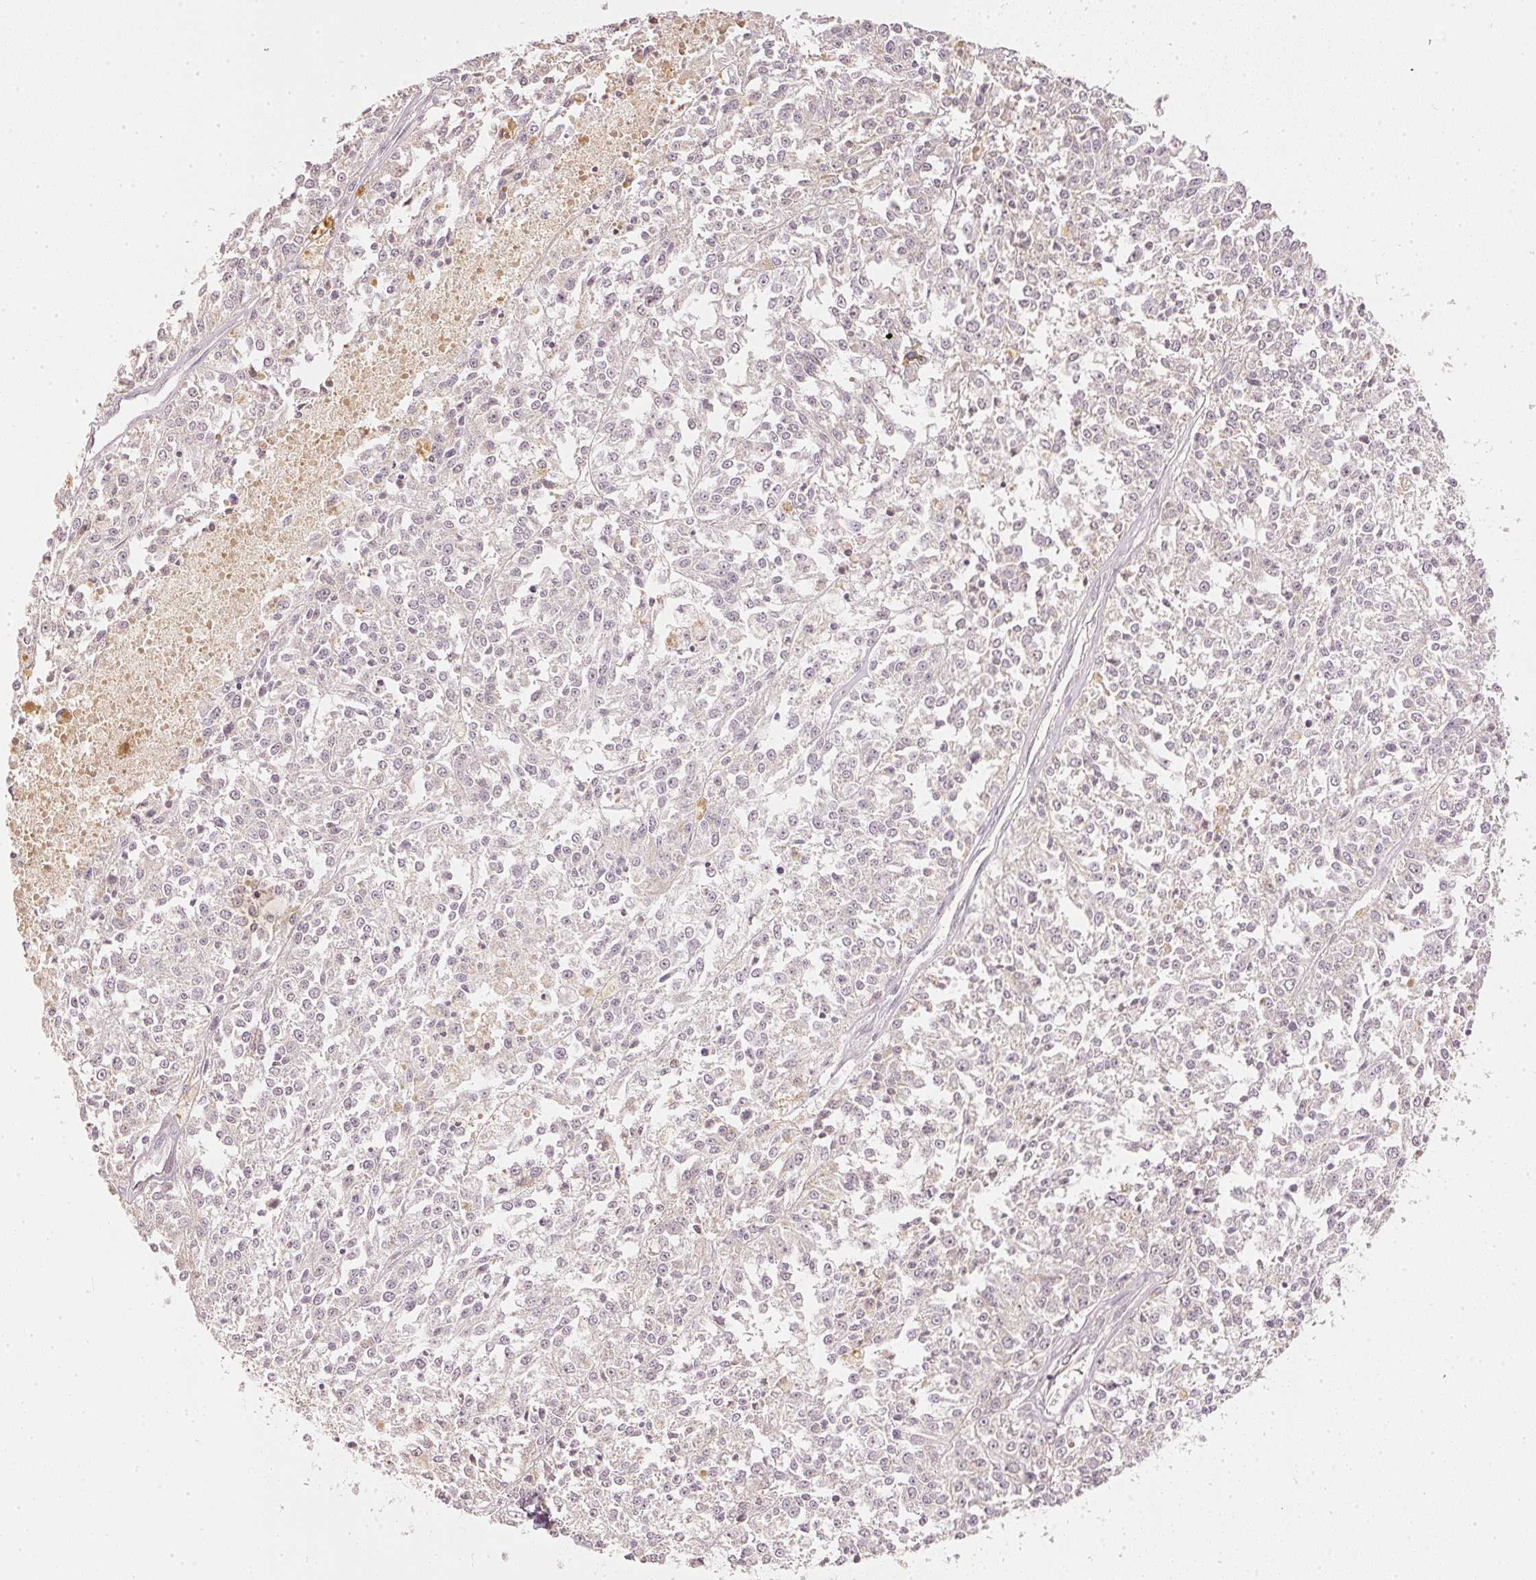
{"staining": {"intensity": "weak", "quantity": "<25%", "location": "cytoplasmic/membranous"}, "tissue": "melanoma", "cell_type": "Tumor cells", "image_type": "cancer", "snomed": [{"axis": "morphology", "description": "Malignant melanoma, NOS"}, {"axis": "topography", "description": "Skin"}], "caption": "Tumor cells show no significant protein positivity in malignant melanoma.", "gene": "GZMA", "patient": {"sex": "female", "age": 64}}